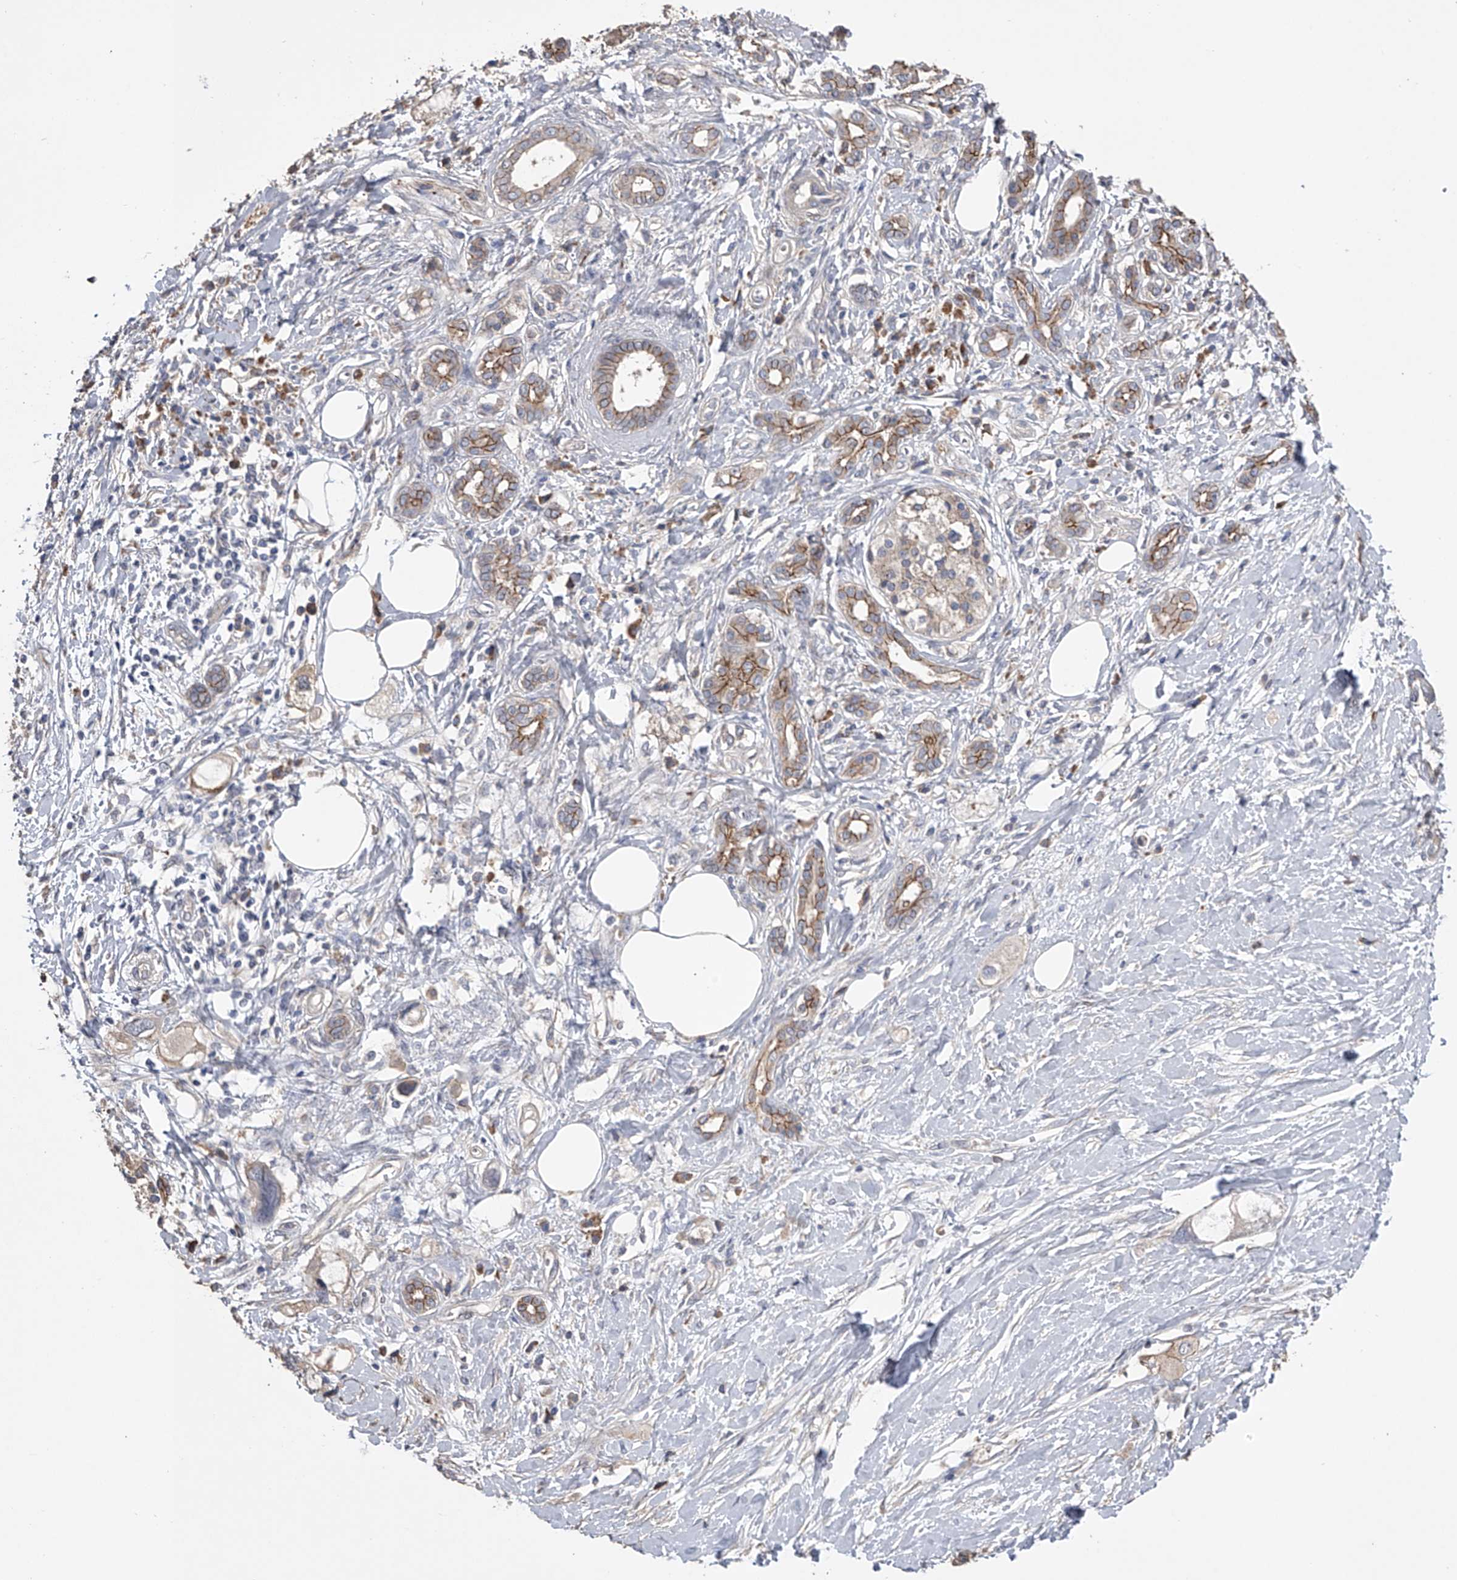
{"staining": {"intensity": "moderate", "quantity": "<25%", "location": "cytoplasmic/membranous"}, "tissue": "pancreatic cancer", "cell_type": "Tumor cells", "image_type": "cancer", "snomed": [{"axis": "morphology", "description": "Adenocarcinoma, NOS"}, {"axis": "topography", "description": "Pancreas"}], "caption": "A brown stain labels moderate cytoplasmic/membranous staining of a protein in pancreatic adenocarcinoma tumor cells. (Brightfield microscopy of DAB IHC at high magnification).", "gene": "ZNF343", "patient": {"sex": "female", "age": 56}}